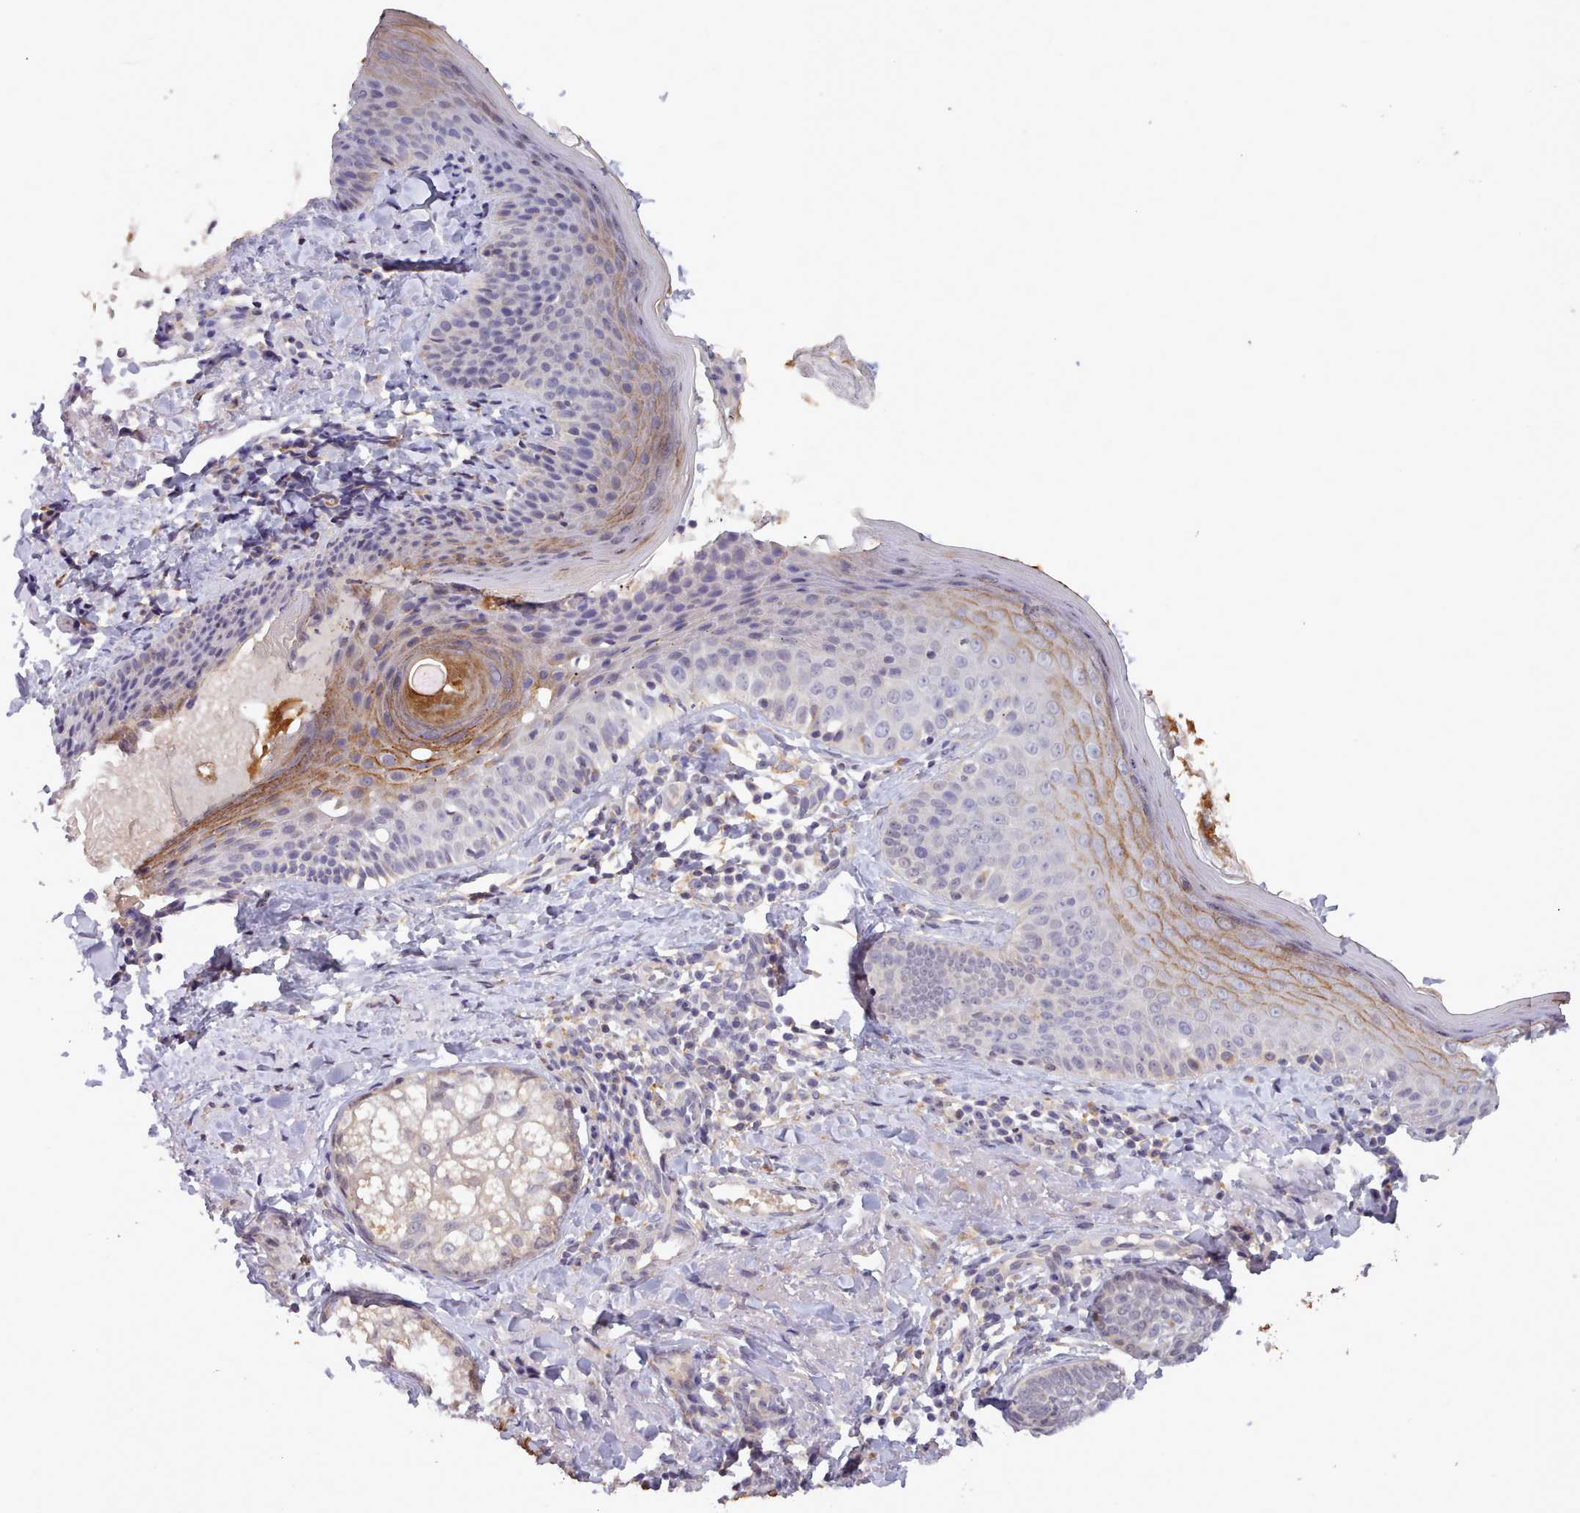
{"staining": {"intensity": "moderate", "quantity": "25%-75%", "location": "cytoplasmic/membranous"}, "tissue": "skin", "cell_type": "Fibroblasts", "image_type": "normal", "snomed": [{"axis": "morphology", "description": "Normal tissue, NOS"}, {"axis": "topography", "description": "Skin"}], "caption": "A high-resolution micrograph shows IHC staining of benign skin, which shows moderate cytoplasmic/membranous positivity in about 25%-75% of fibroblasts.", "gene": "ARL17A", "patient": {"sex": "male", "age": 57}}